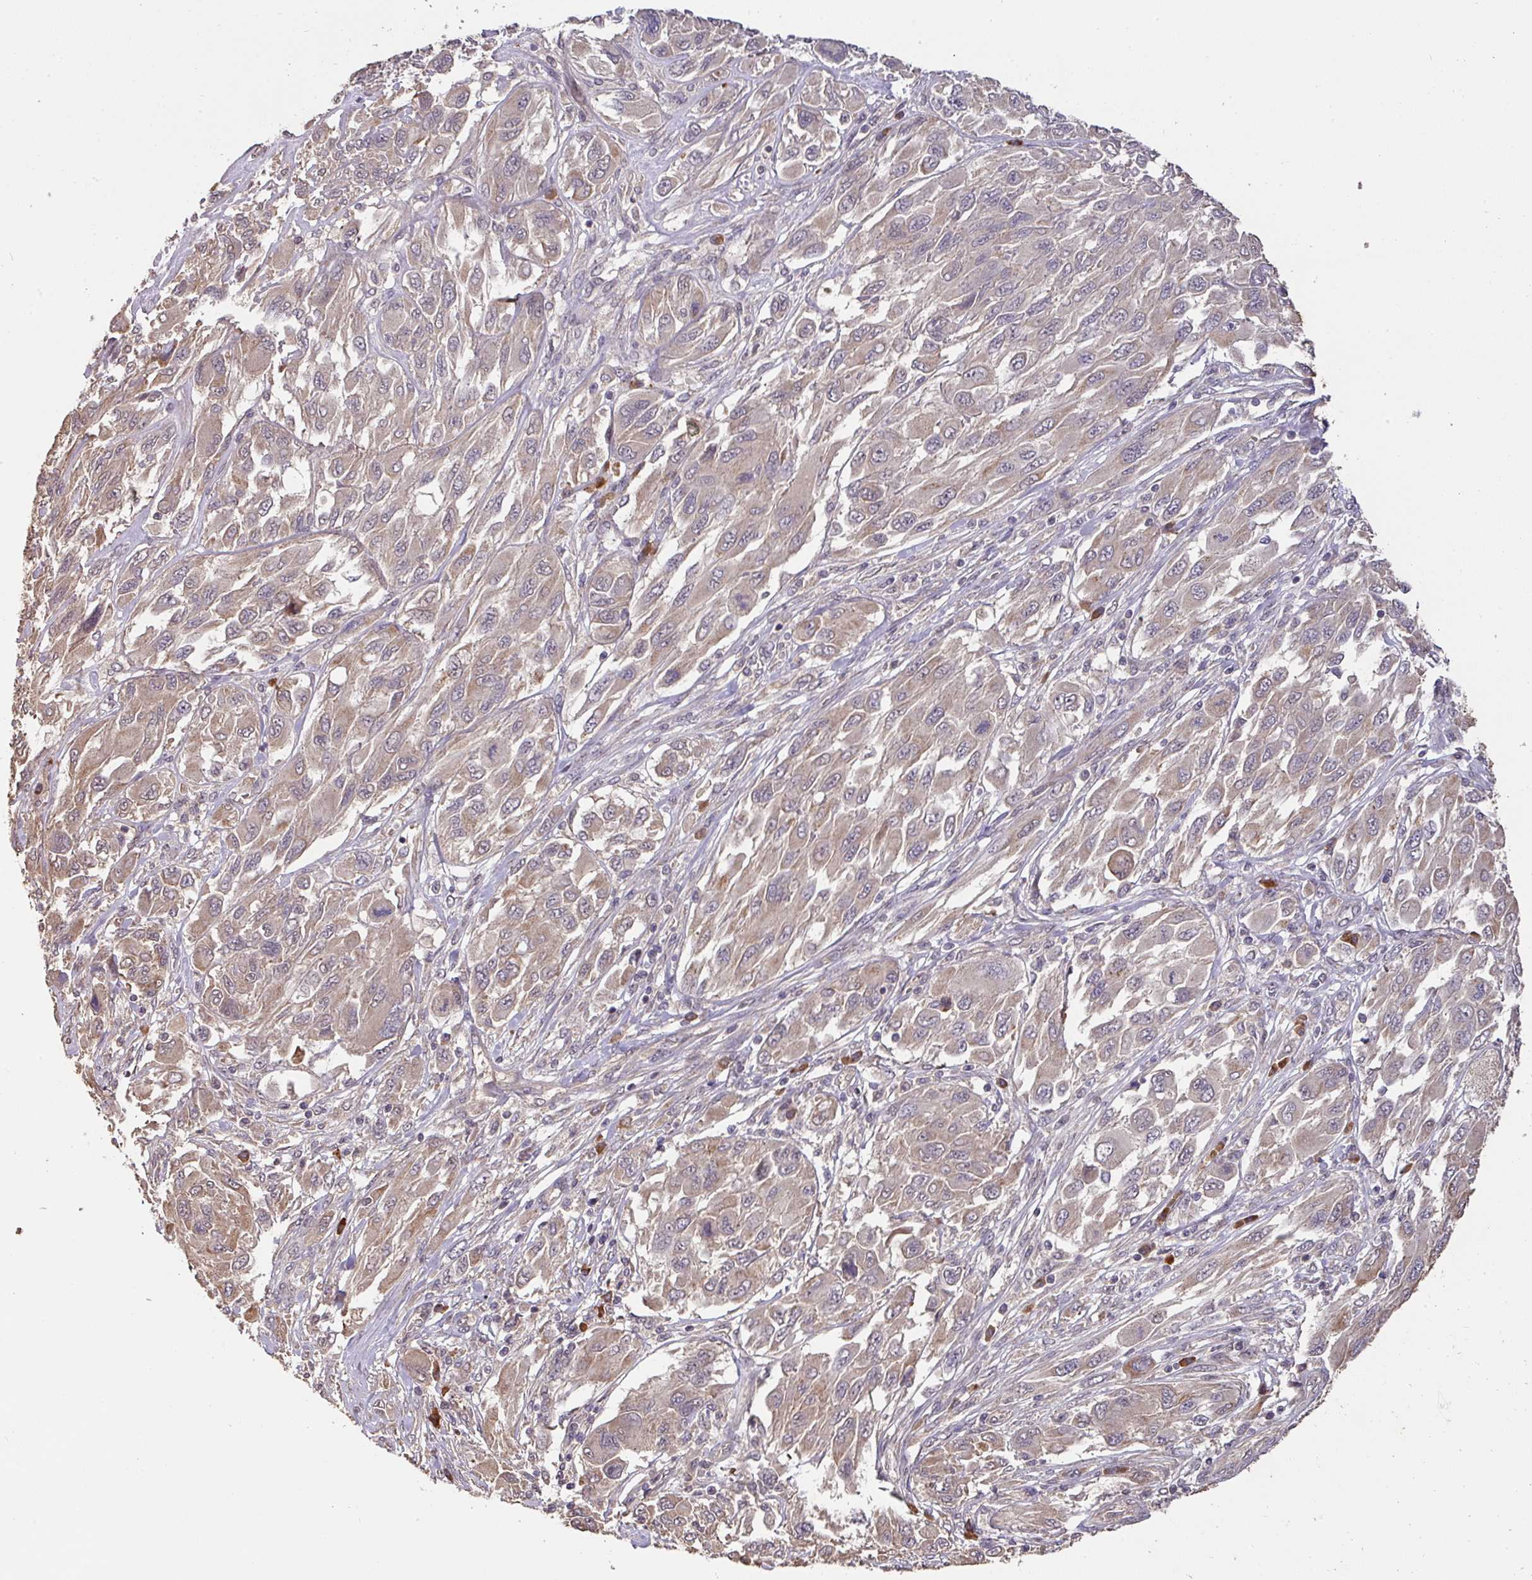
{"staining": {"intensity": "weak", "quantity": "25%-75%", "location": "cytoplasmic/membranous"}, "tissue": "melanoma", "cell_type": "Tumor cells", "image_type": "cancer", "snomed": [{"axis": "morphology", "description": "Malignant melanoma, NOS"}, {"axis": "topography", "description": "Skin"}], "caption": "Melanoma was stained to show a protein in brown. There is low levels of weak cytoplasmic/membranous expression in about 25%-75% of tumor cells. (DAB IHC, brown staining for protein, blue staining for nuclei).", "gene": "ACVR2B", "patient": {"sex": "female", "age": 91}}